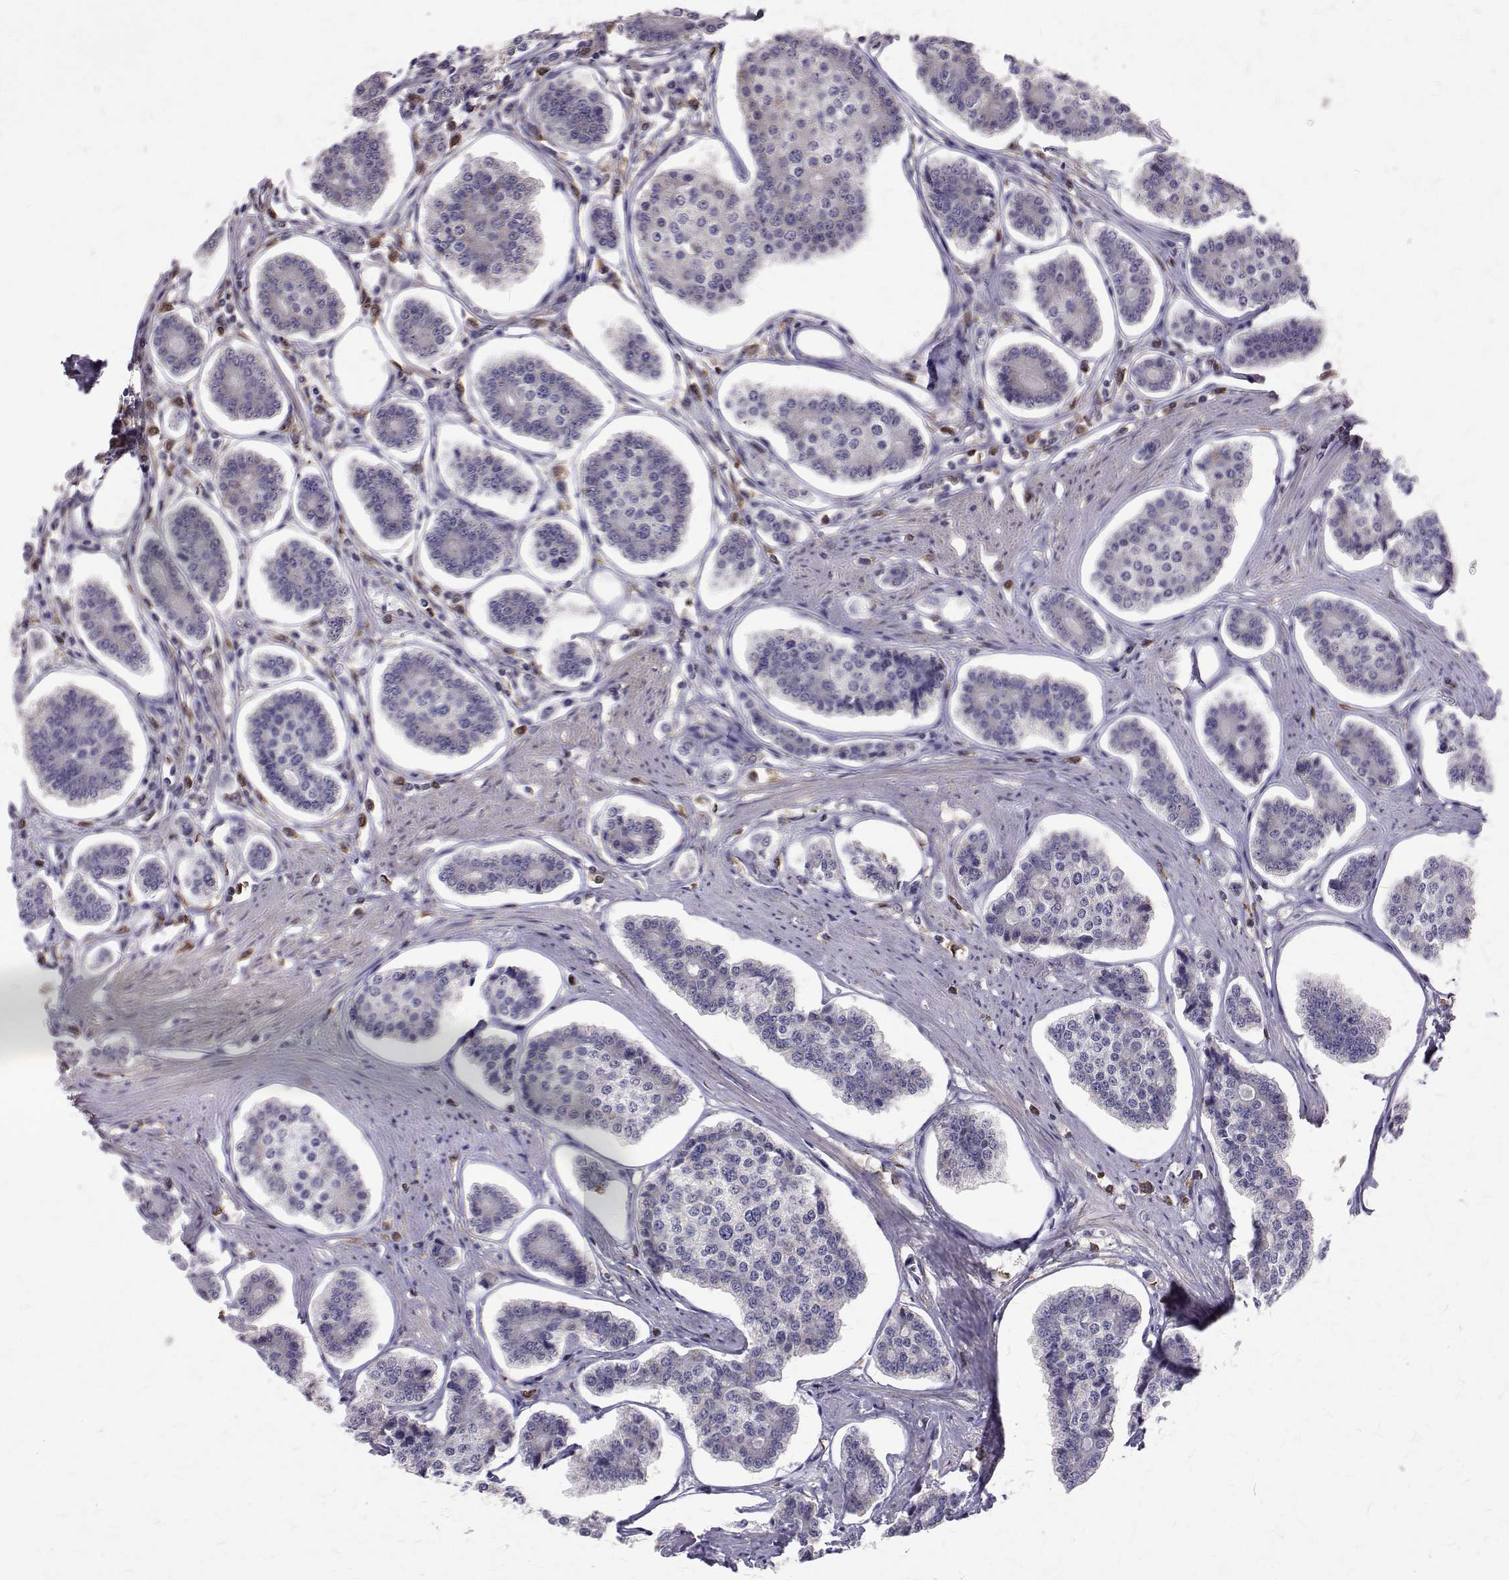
{"staining": {"intensity": "negative", "quantity": "none", "location": "none"}, "tissue": "carcinoid", "cell_type": "Tumor cells", "image_type": "cancer", "snomed": [{"axis": "morphology", "description": "Carcinoid, malignant, NOS"}, {"axis": "topography", "description": "Small intestine"}], "caption": "Carcinoid was stained to show a protein in brown. There is no significant positivity in tumor cells.", "gene": "CCDC89", "patient": {"sex": "female", "age": 65}}